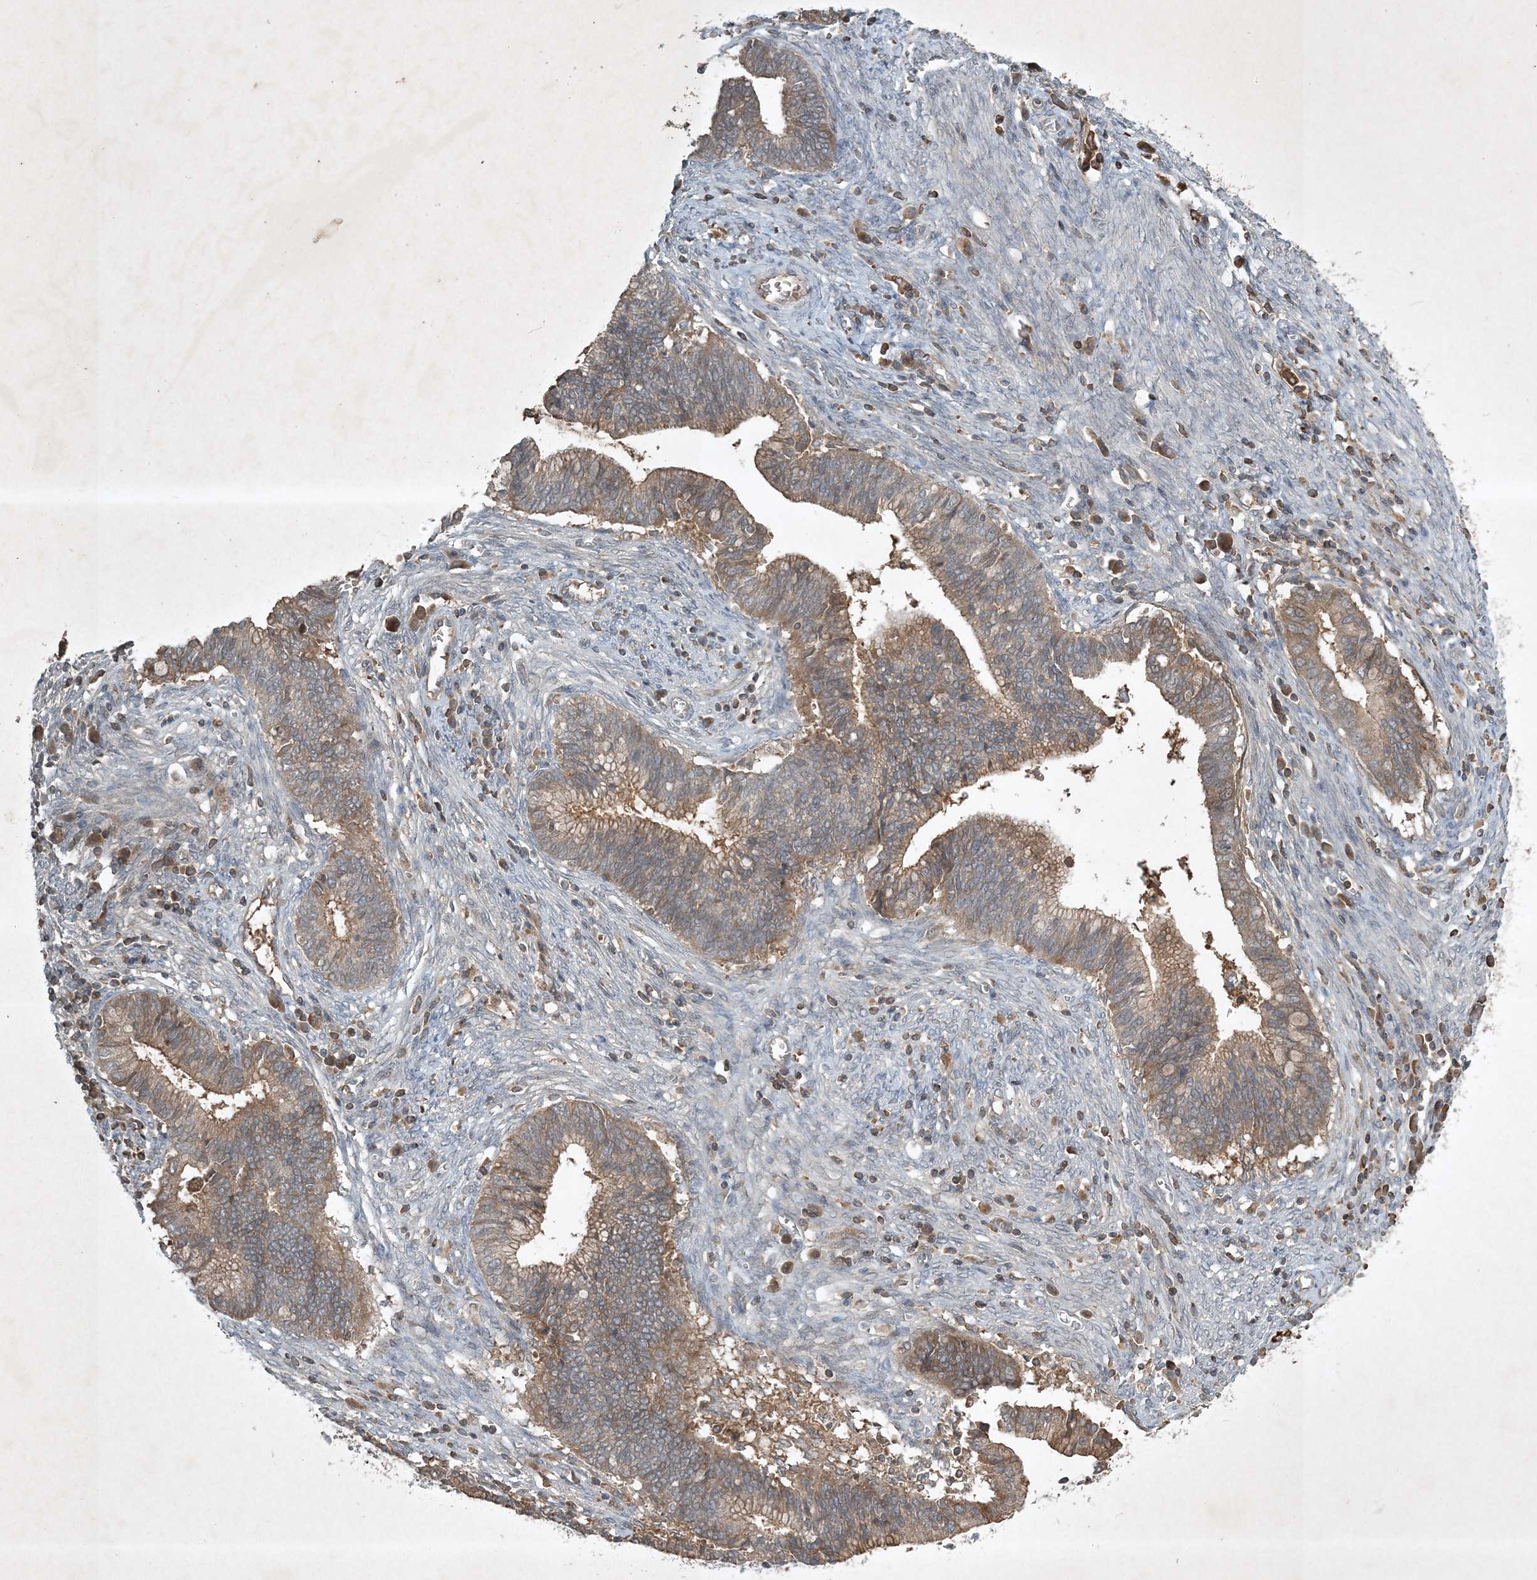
{"staining": {"intensity": "moderate", "quantity": ">75%", "location": "cytoplasmic/membranous"}, "tissue": "cervical cancer", "cell_type": "Tumor cells", "image_type": "cancer", "snomed": [{"axis": "morphology", "description": "Adenocarcinoma, NOS"}, {"axis": "topography", "description": "Cervix"}], "caption": "Moderate cytoplasmic/membranous staining is seen in about >75% of tumor cells in cervical adenocarcinoma. Immunohistochemistry stains the protein in brown and the nuclei are stained blue.", "gene": "TNFAIP6", "patient": {"sex": "female", "age": 44}}